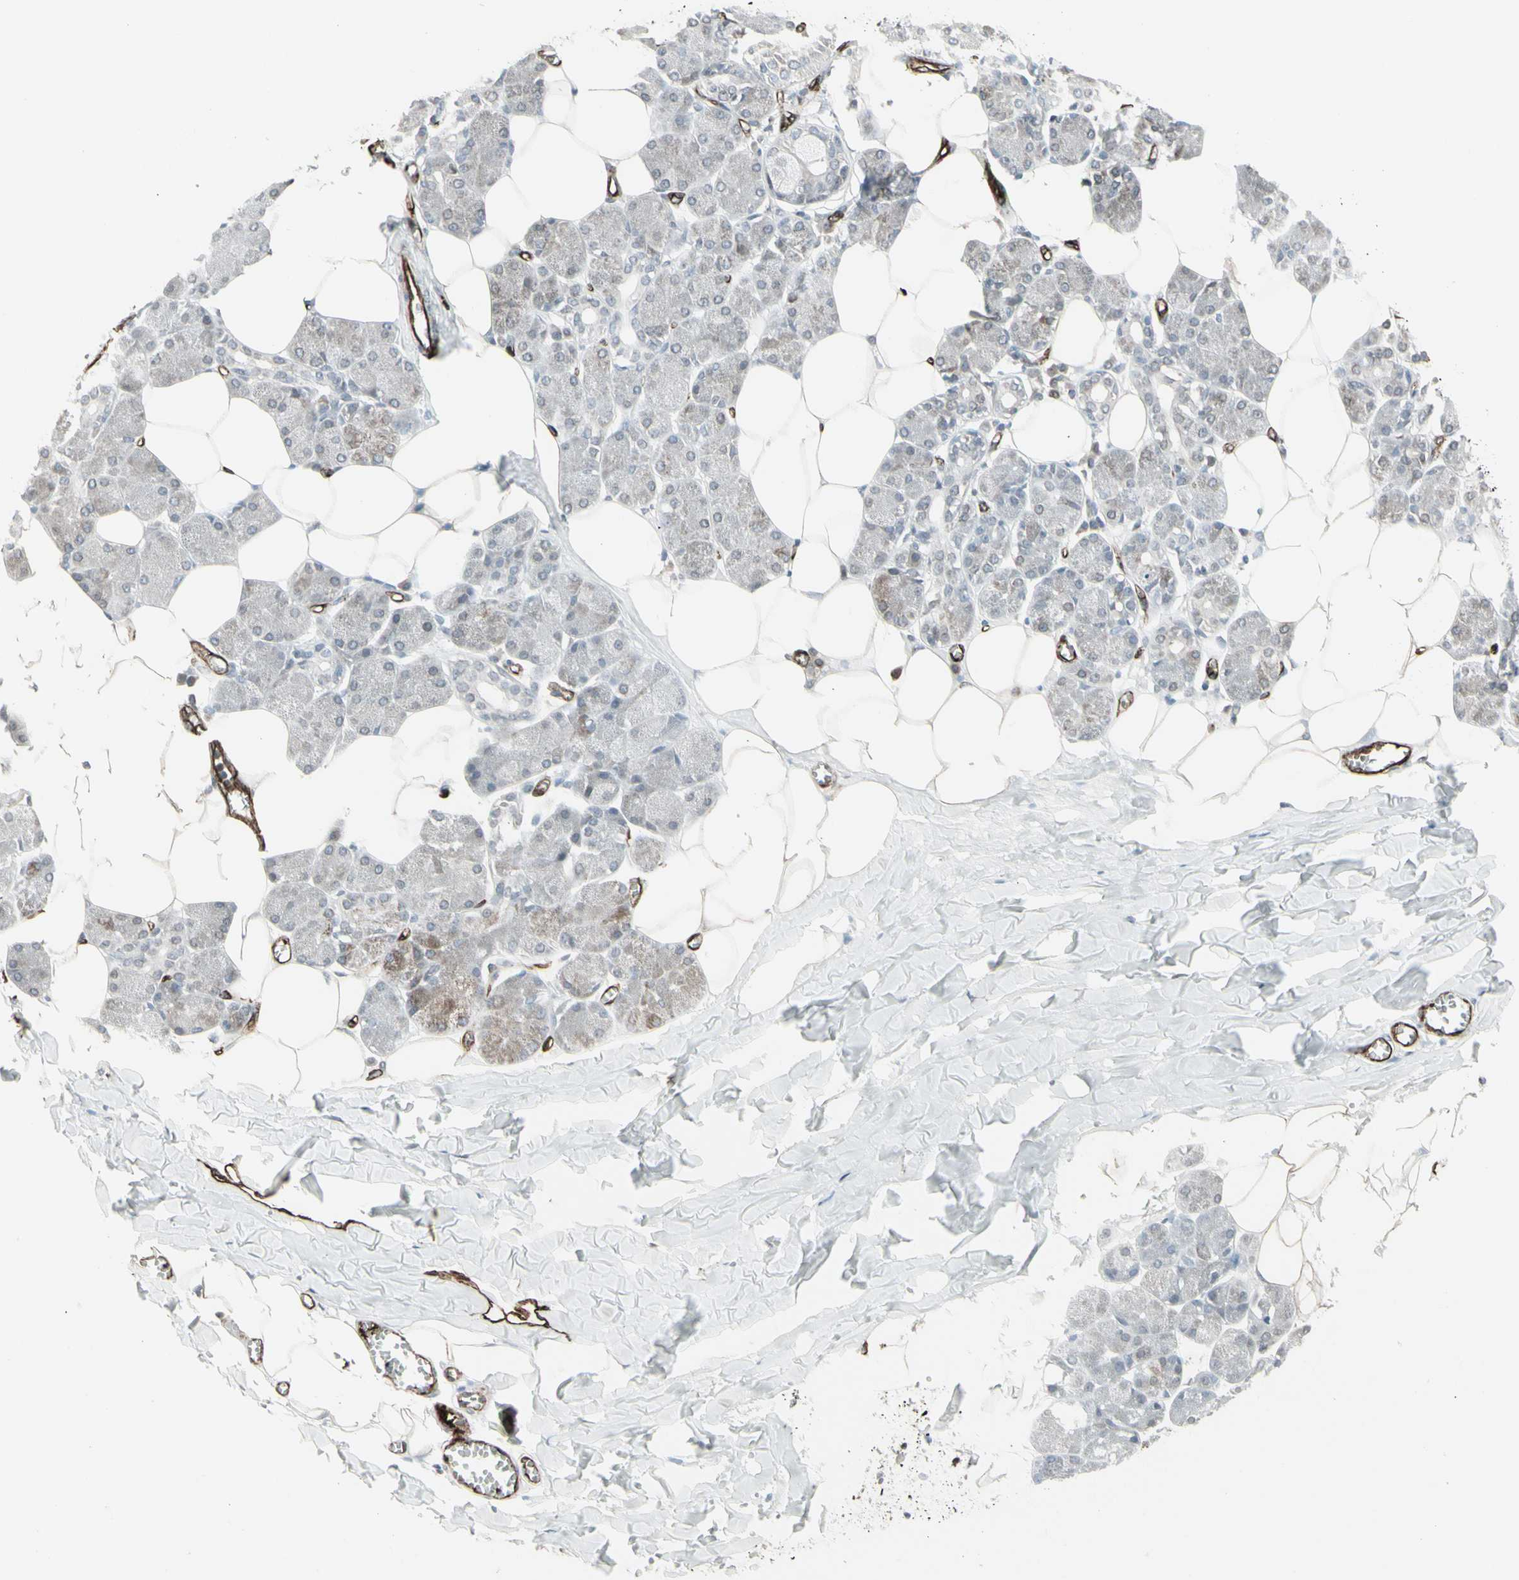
{"staining": {"intensity": "weak", "quantity": "25%-75%", "location": "cytoplasmic/membranous,nuclear"}, "tissue": "salivary gland", "cell_type": "Glandular cells", "image_type": "normal", "snomed": [{"axis": "morphology", "description": "Normal tissue, NOS"}, {"axis": "morphology", "description": "Adenoma, NOS"}, {"axis": "topography", "description": "Salivary gland"}], "caption": "A micrograph of human salivary gland stained for a protein demonstrates weak cytoplasmic/membranous,nuclear brown staining in glandular cells.", "gene": "DTX3L", "patient": {"sex": "female", "age": 32}}